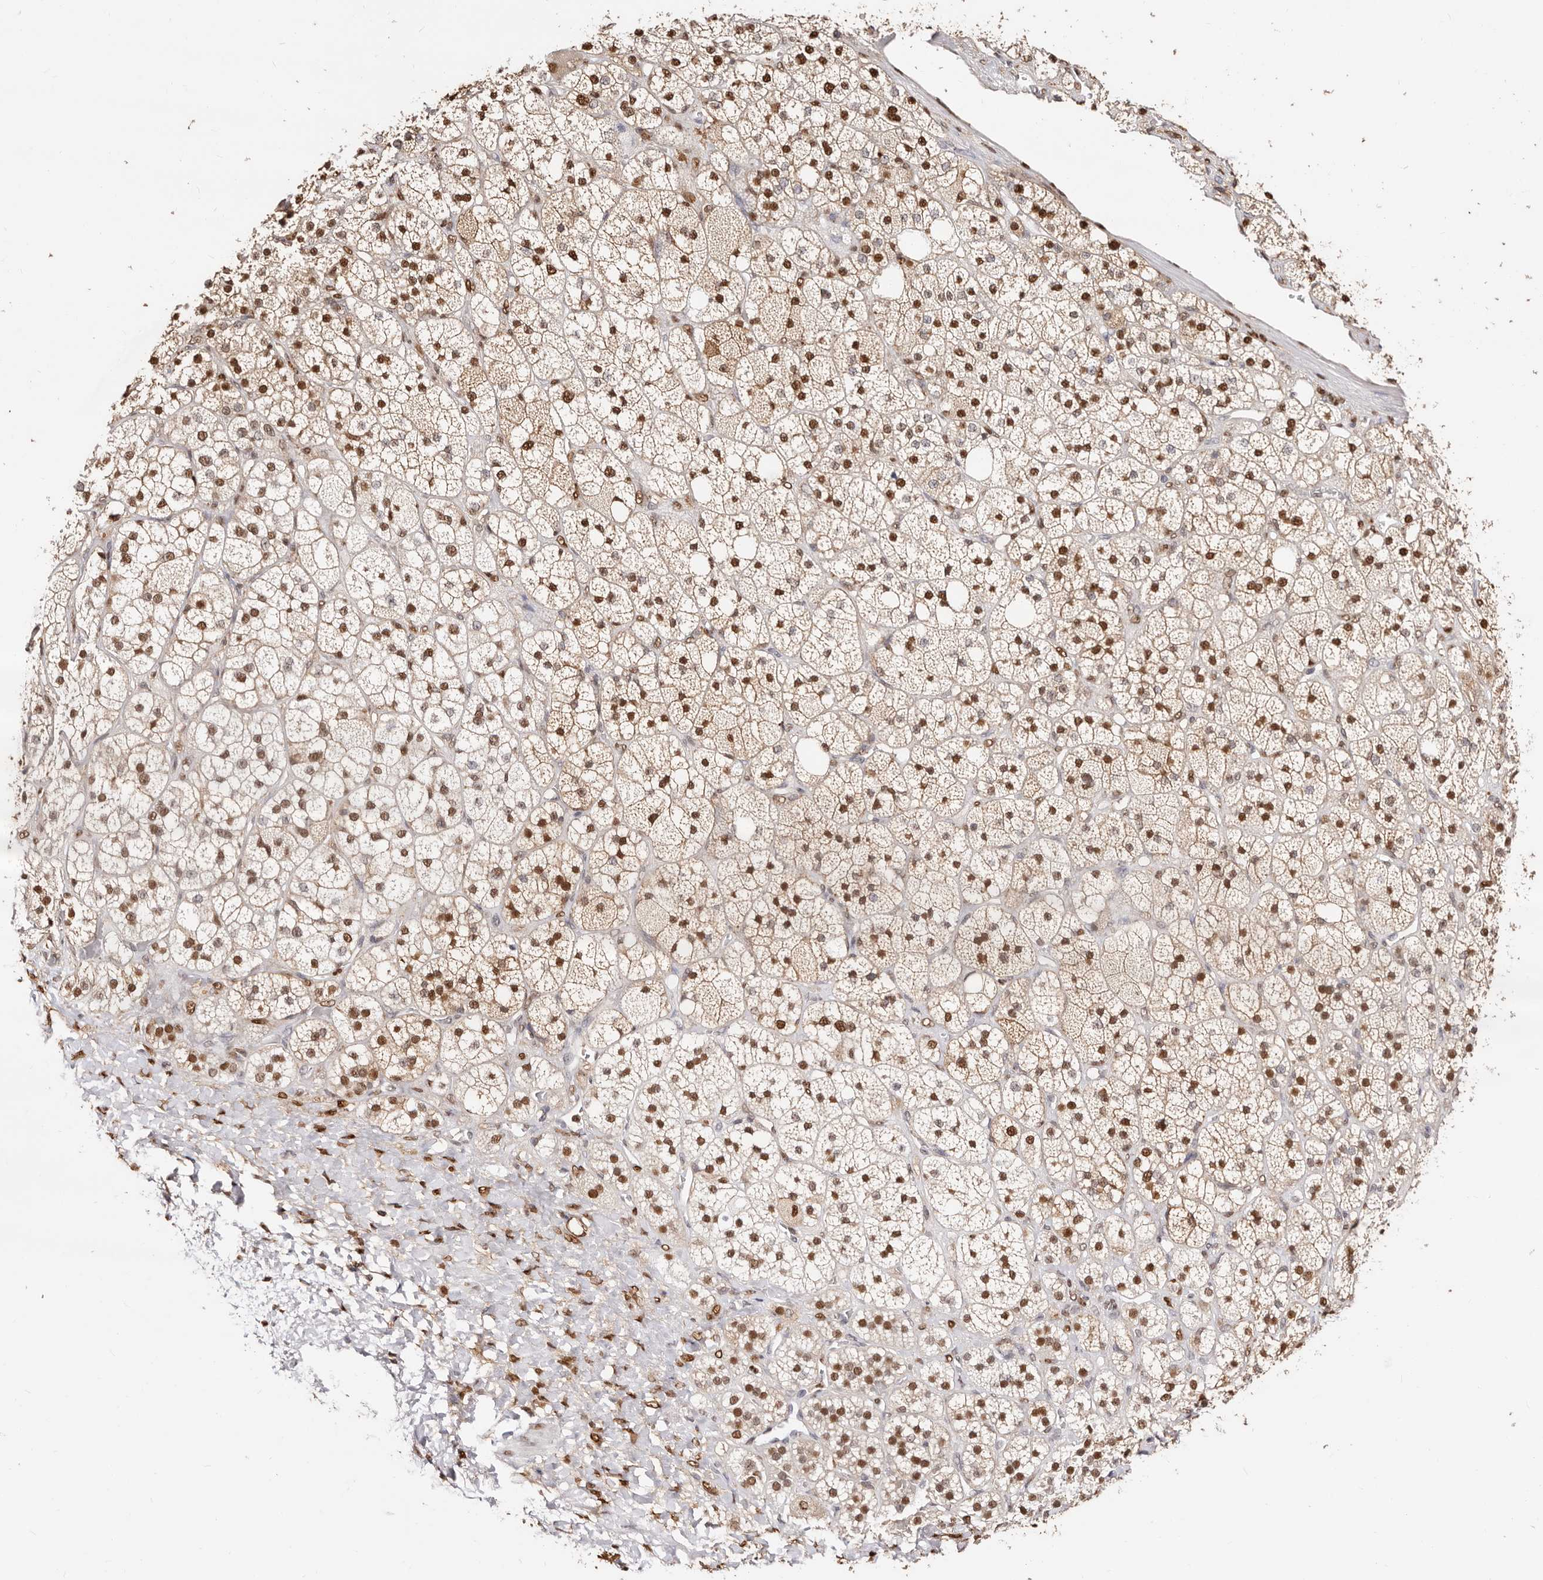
{"staining": {"intensity": "strong", "quantity": ">75%", "location": "nuclear"}, "tissue": "adrenal gland", "cell_type": "Glandular cells", "image_type": "normal", "snomed": [{"axis": "morphology", "description": "Normal tissue, NOS"}, {"axis": "topography", "description": "Adrenal gland"}], "caption": "A histopathology image showing strong nuclear expression in approximately >75% of glandular cells in unremarkable adrenal gland, as visualized by brown immunohistochemical staining.", "gene": "TKT", "patient": {"sex": "male", "age": 61}}